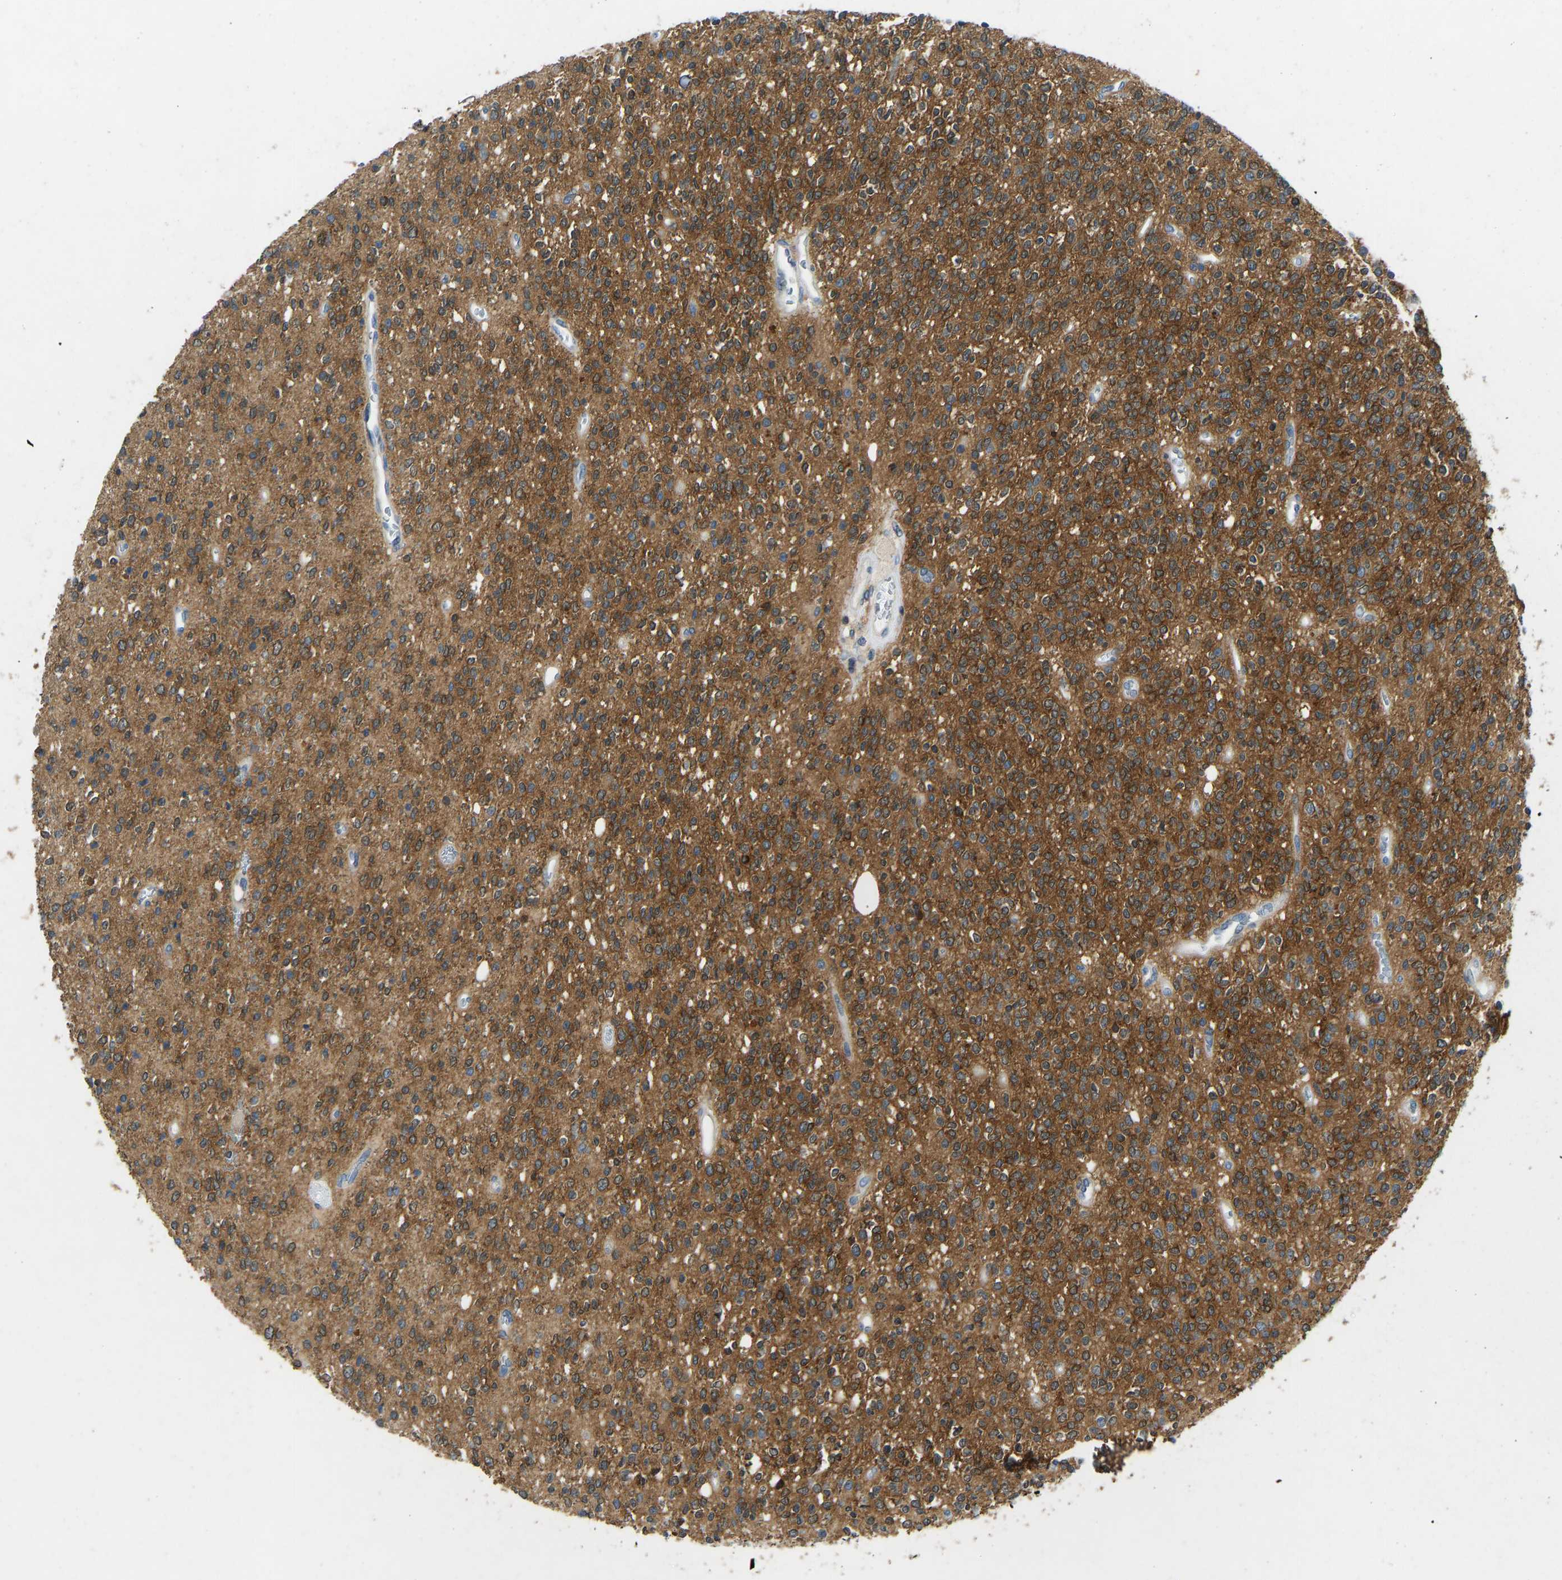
{"staining": {"intensity": "strong", "quantity": ">75%", "location": "cytoplasmic/membranous"}, "tissue": "glioma", "cell_type": "Tumor cells", "image_type": "cancer", "snomed": [{"axis": "morphology", "description": "Glioma, malignant, High grade"}, {"axis": "topography", "description": "Brain"}], "caption": "Immunohistochemical staining of glioma displays high levels of strong cytoplasmic/membranous expression in about >75% of tumor cells.", "gene": "NDRG3", "patient": {"sex": "male", "age": 34}}